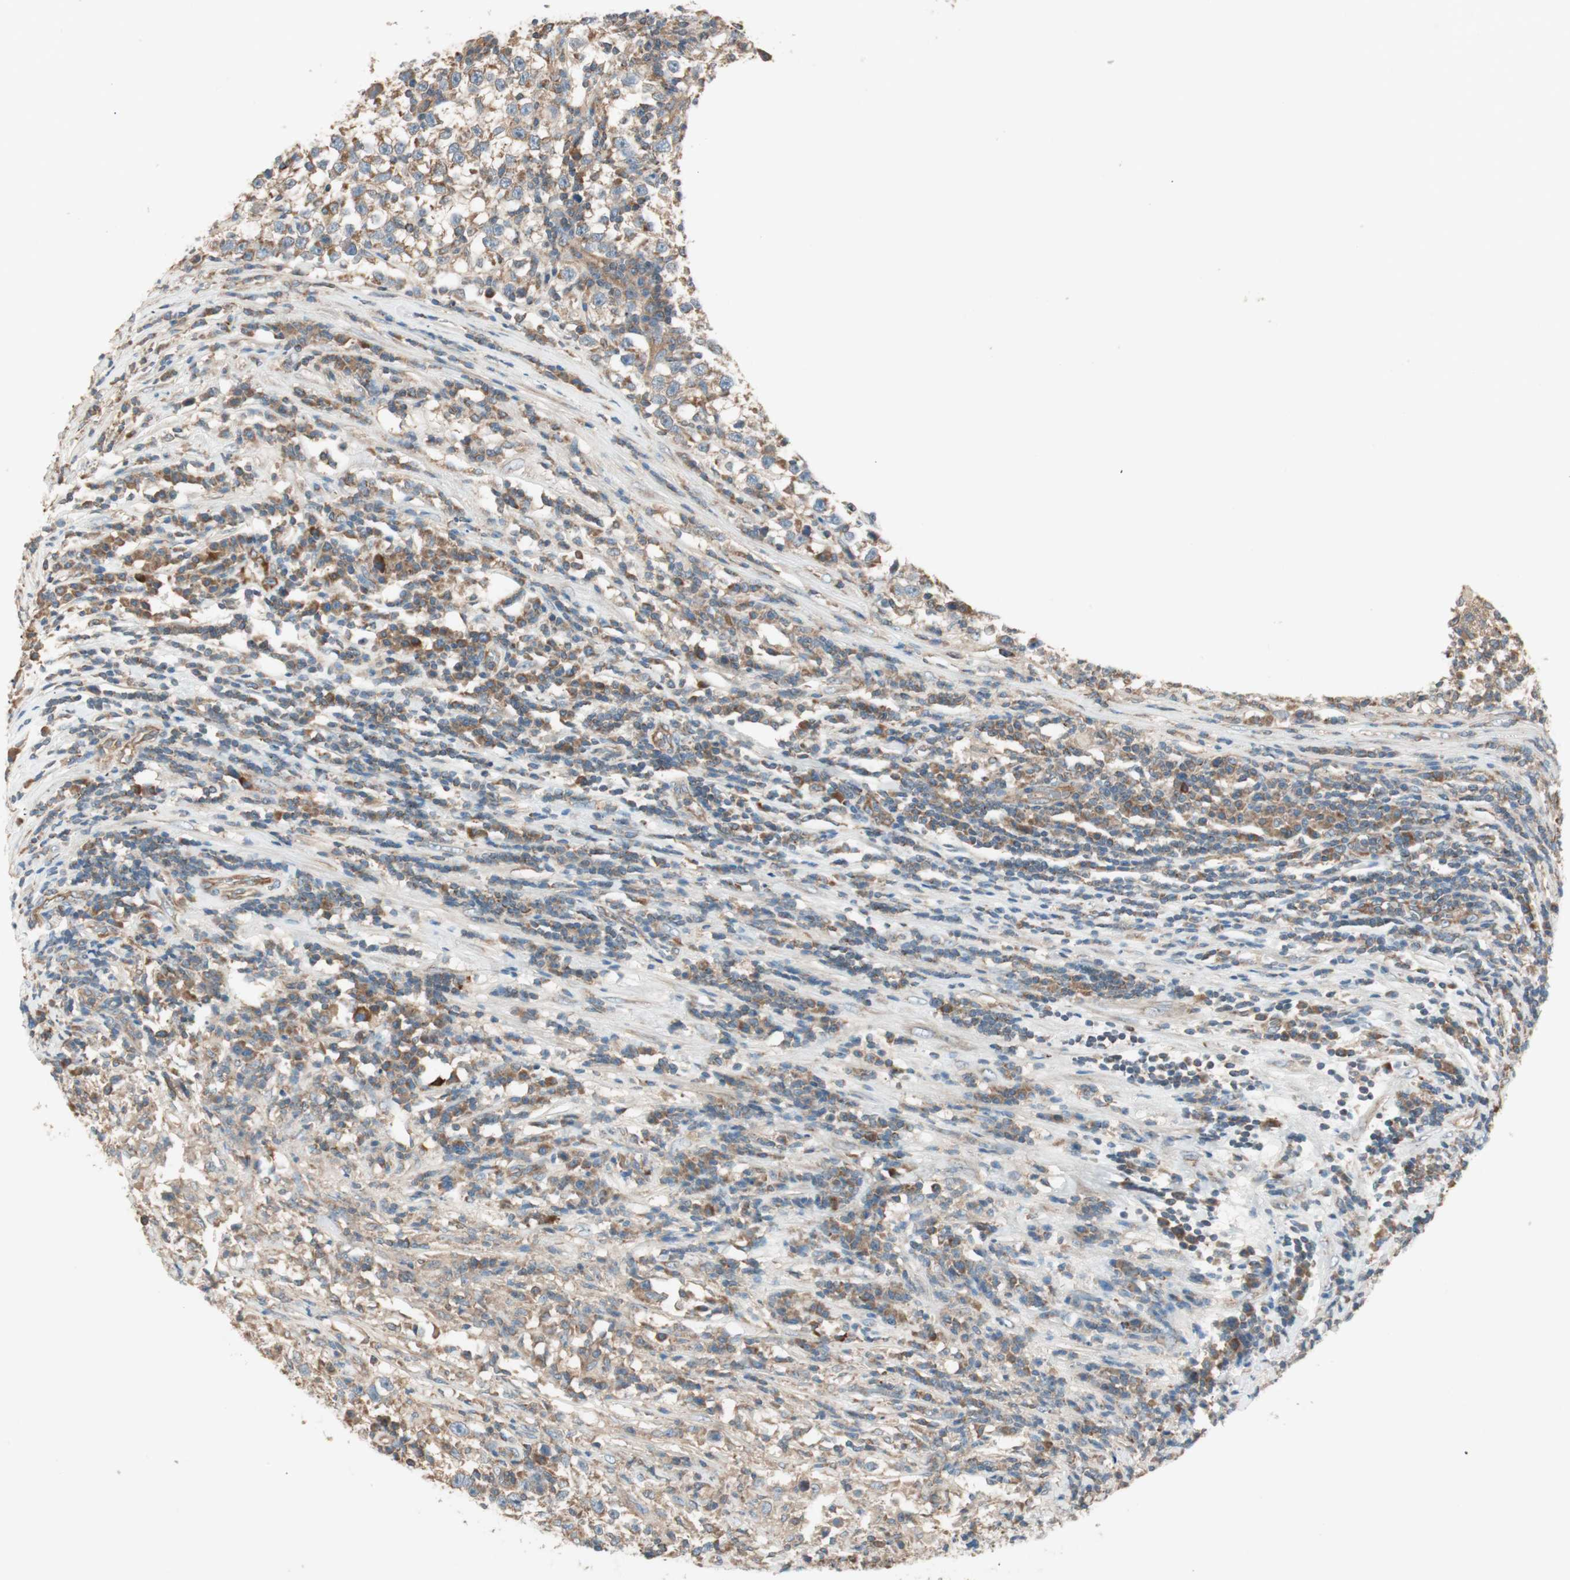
{"staining": {"intensity": "moderate", "quantity": ">75%", "location": "cytoplasmic/membranous"}, "tissue": "testis cancer", "cell_type": "Tumor cells", "image_type": "cancer", "snomed": [{"axis": "morphology", "description": "Seminoma, NOS"}, {"axis": "topography", "description": "Testis"}], "caption": "DAB immunohistochemical staining of human testis seminoma reveals moderate cytoplasmic/membranous protein staining in about >75% of tumor cells. (DAB (3,3'-diaminobenzidine) IHC with brightfield microscopy, high magnification).", "gene": "CC2D1A", "patient": {"sex": "male", "age": 43}}